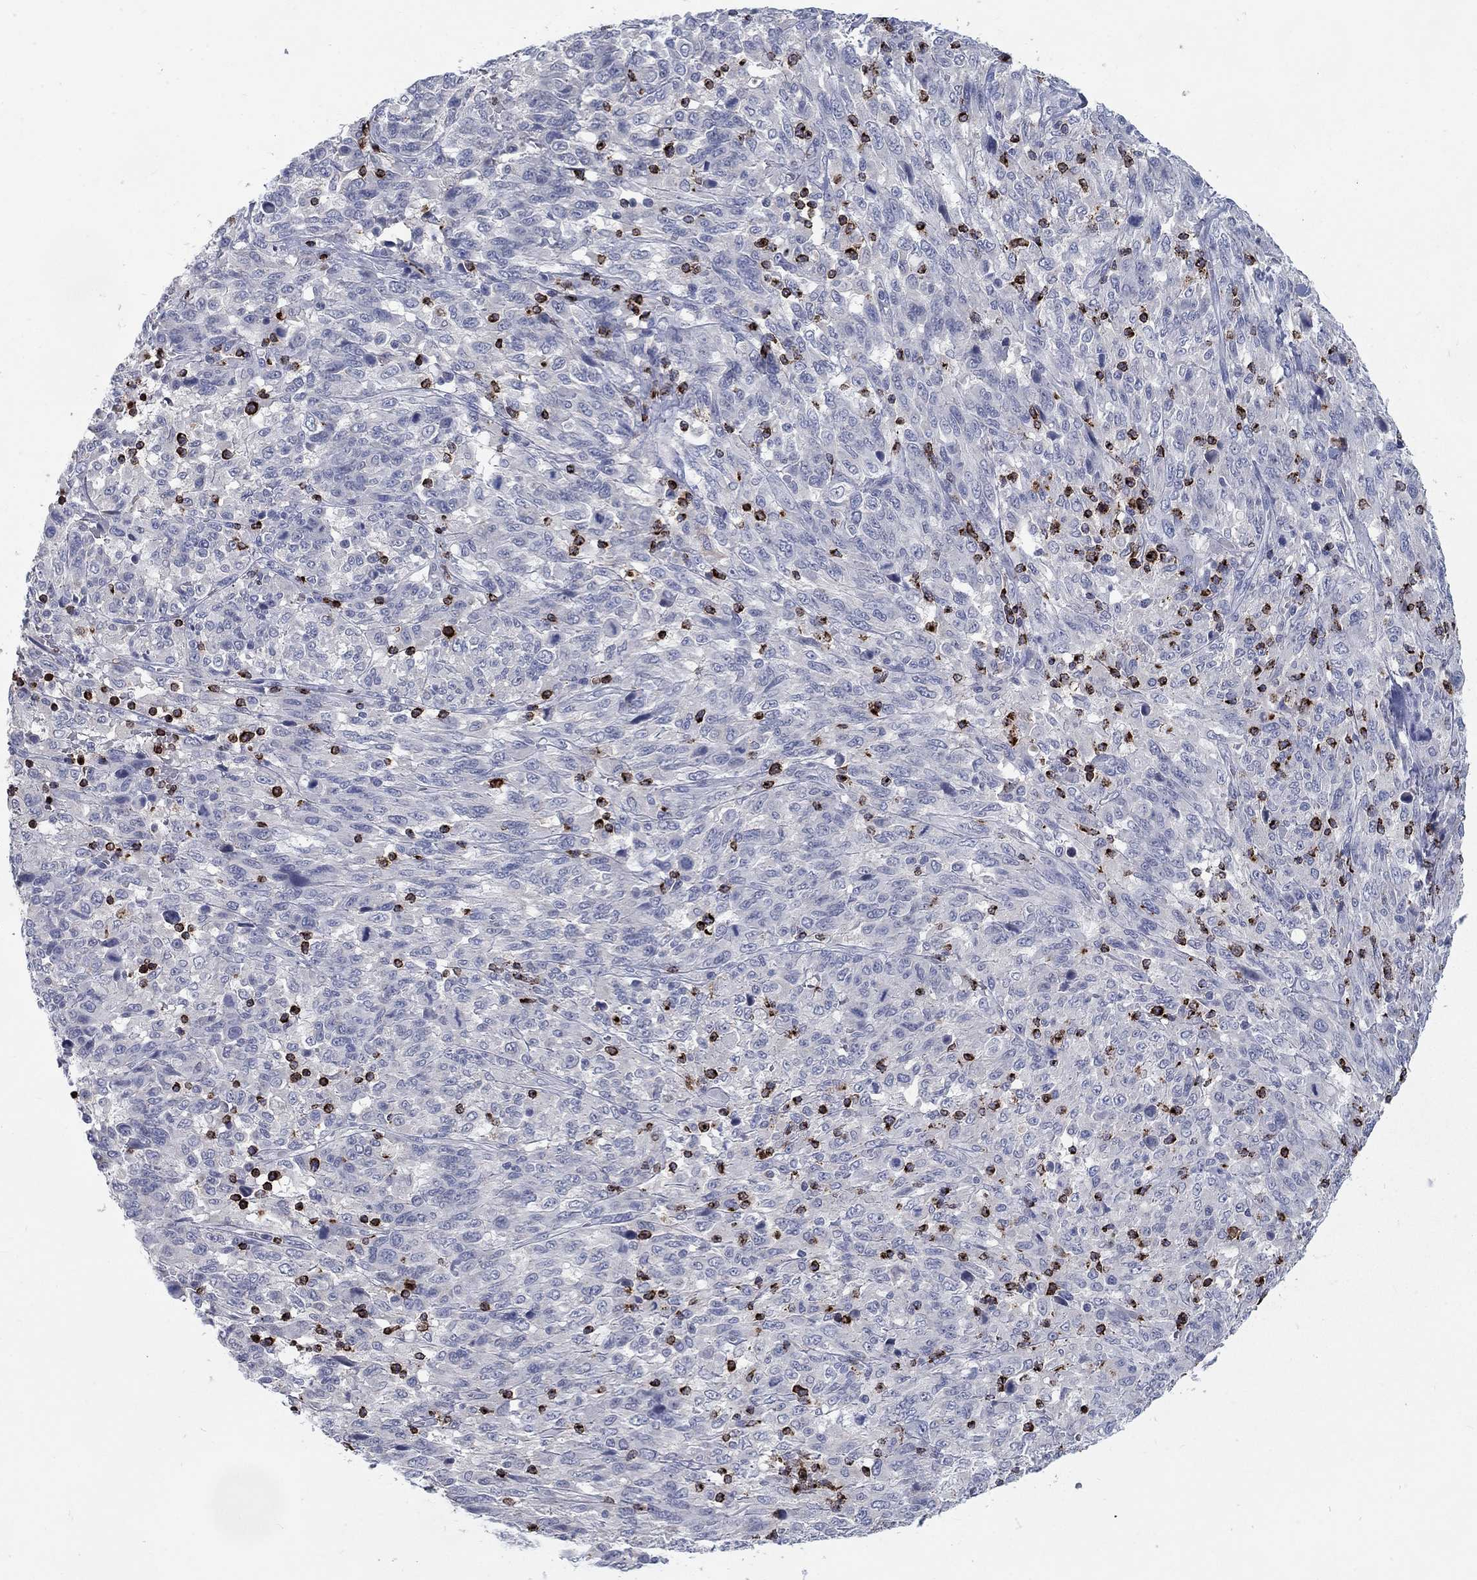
{"staining": {"intensity": "negative", "quantity": "none", "location": "none"}, "tissue": "melanoma", "cell_type": "Tumor cells", "image_type": "cancer", "snomed": [{"axis": "morphology", "description": "Malignant melanoma, NOS"}, {"axis": "topography", "description": "Skin"}], "caption": "The photomicrograph shows no significant expression in tumor cells of melanoma.", "gene": "GZMA", "patient": {"sex": "female", "age": 91}}